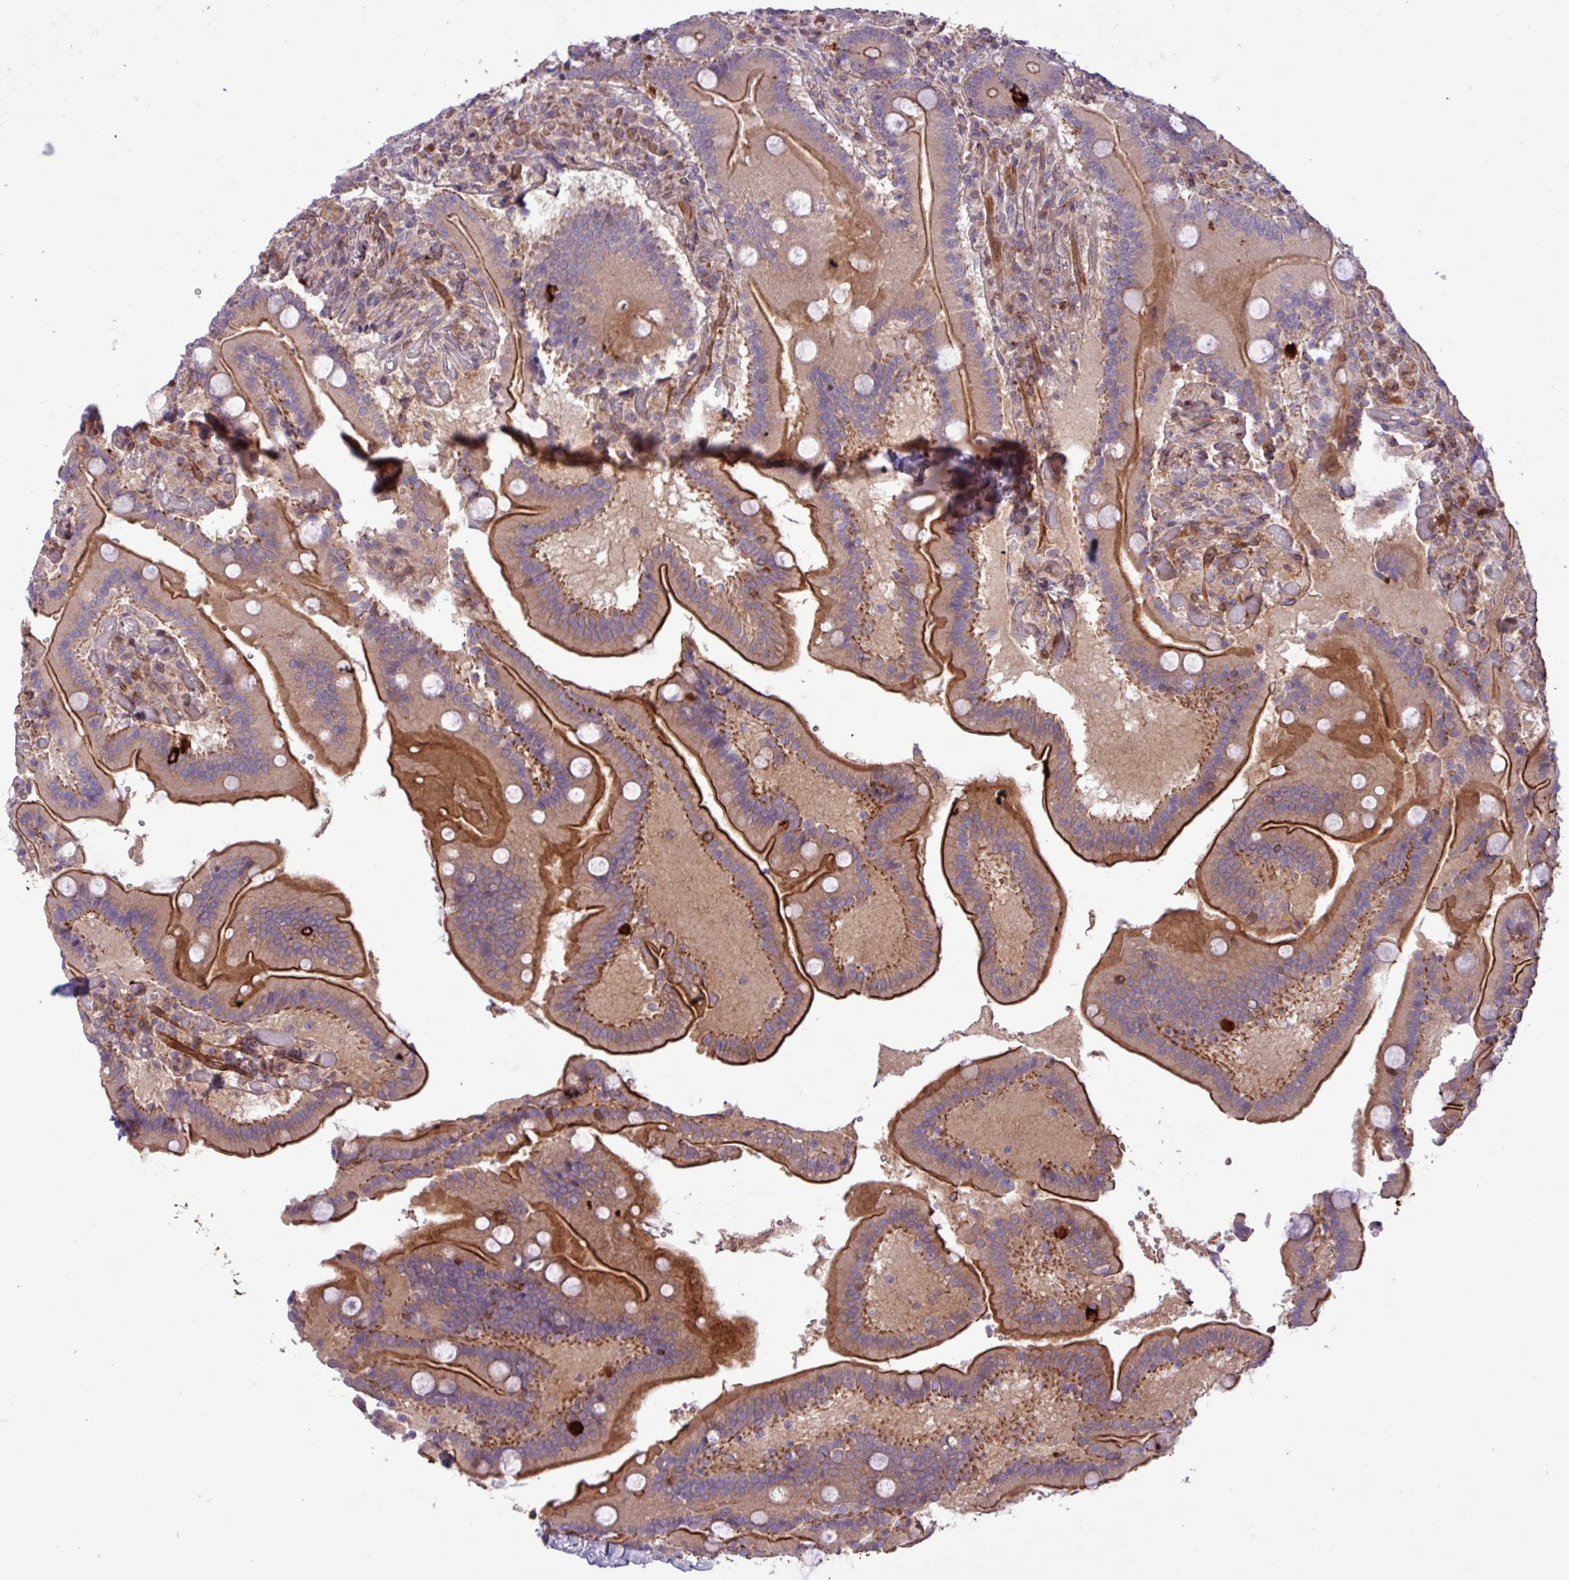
{"staining": {"intensity": "strong", "quantity": "25%-75%", "location": "cytoplasmic/membranous"}, "tissue": "duodenum", "cell_type": "Glandular cells", "image_type": "normal", "snomed": [{"axis": "morphology", "description": "Normal tissue, NOS"}, {"axis": "topography", "description": "Duodenum"}], "caption": "An image of duodenum stained for a protein exhibits strong cytoplasmic/membranous brown staining in glandular cells.", "gene": "CNTRL", "patient": {"sex": "female", "age": 62}}